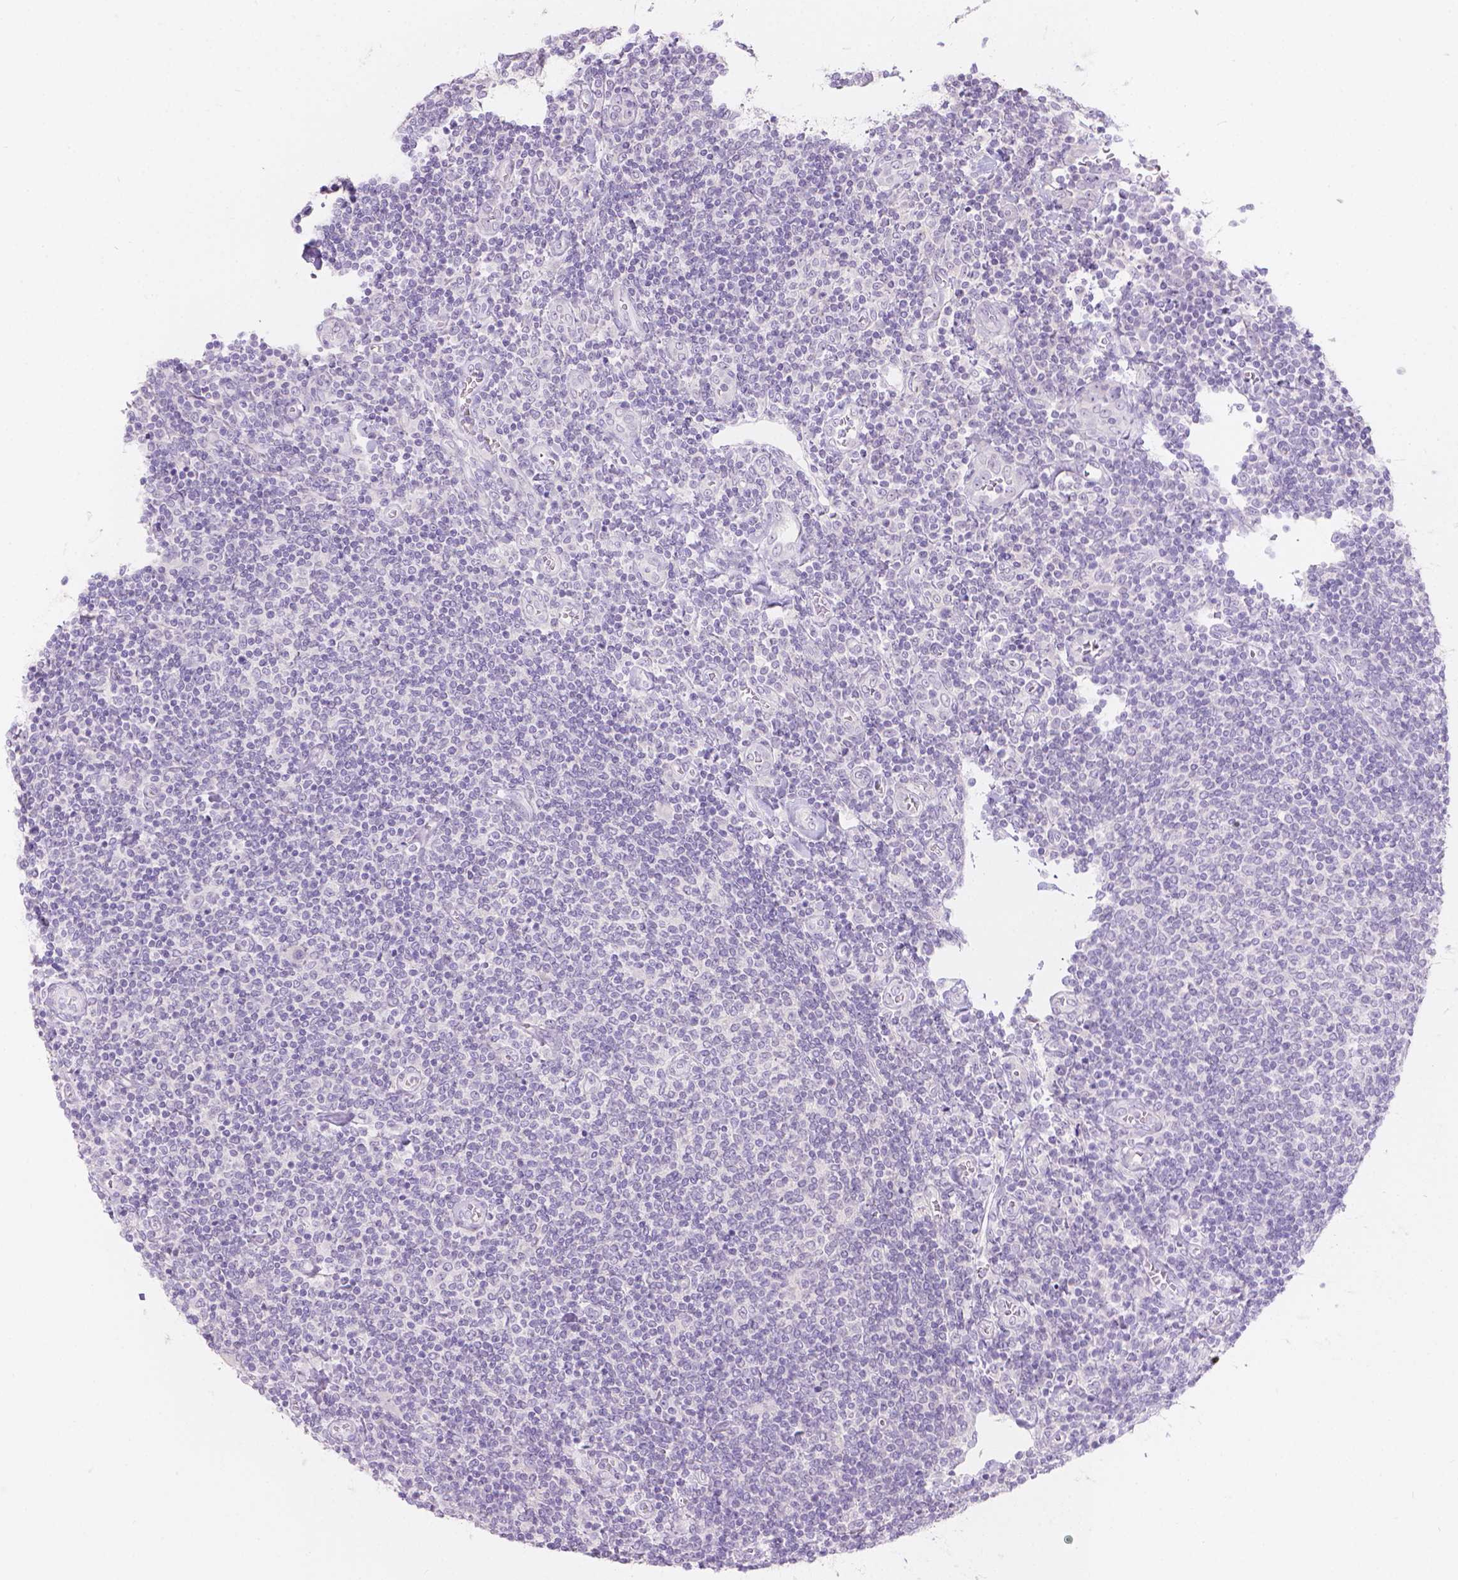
{"staining": {"intensity": "negative", "quantity": "none", "location": "none"}, "tissue": "lymphoma", "cell_type": "Tumor cells", "image_type": "cancer", "snomed": [{"axis": "morphology", "description": "Malignant lymphoma, non-Hodgkin's type, Low grade"}, {"axis": "topography", "description": "Lymph node"}], "caption": "The photomicrograph exhibits no staining of tumor cells in low-grade malignant lymphoma, non-Hodgkin's type.", "gene": "HTN3", "patient": {"sex": "male", "age": 52}}